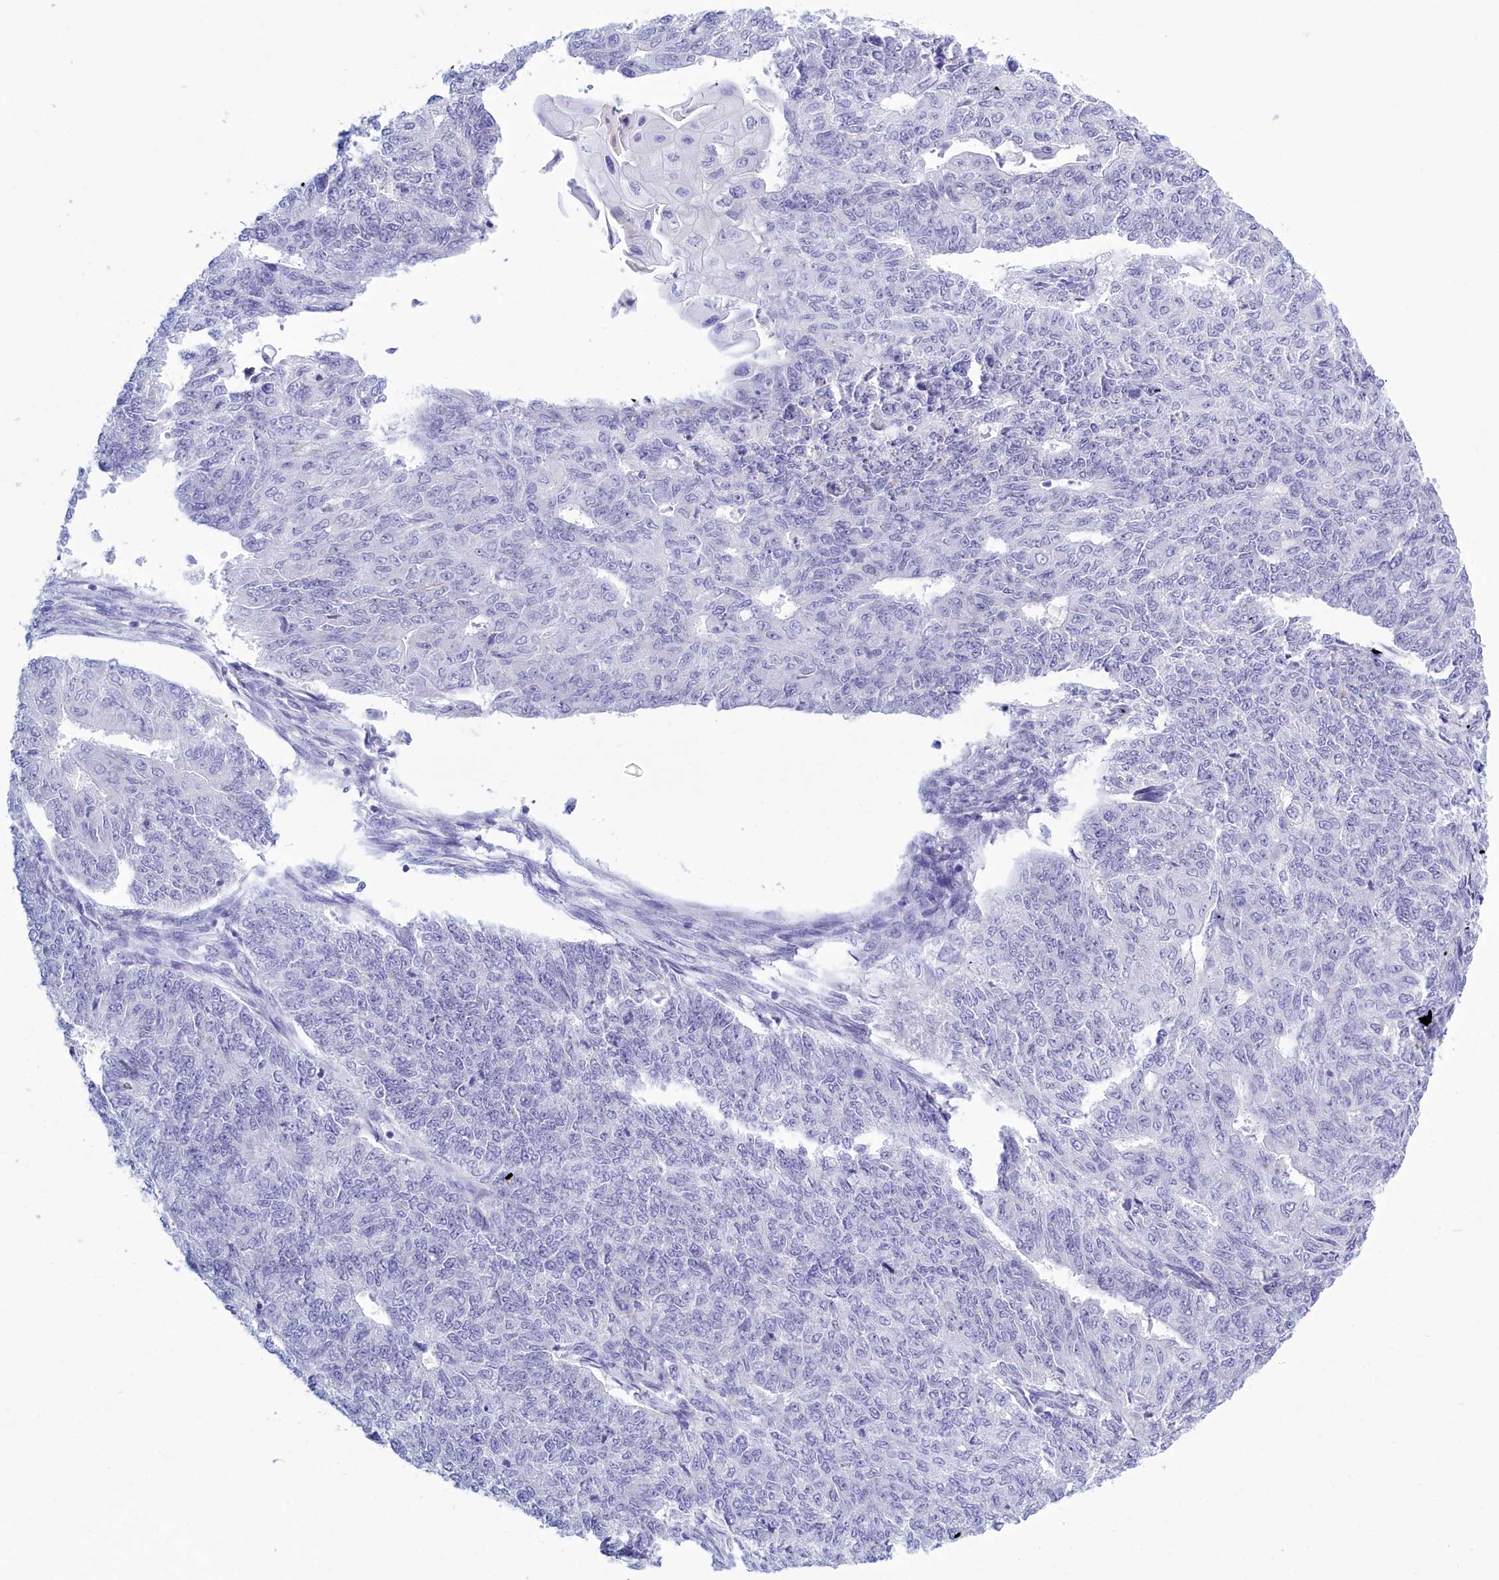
{"staining": {"intensity": "negative", "quantity": "none", "location": "none"}, "tissue": "endometrial cancer", "cell_type": "Tumor cells", "image_type": "cancer", "snomed": [{"axis": "morphology", "description": "Adenocarcinoma, NOS"}, {"axis": "topography", "description": "Endometrium"}], "caption": "Human endometrial cancer stained for a protein using immunohistochemistry (IHC) reveals no expression in tumor cells.", "gene": "TMEM97", "patient": {"sex": "female", "age": 32}}